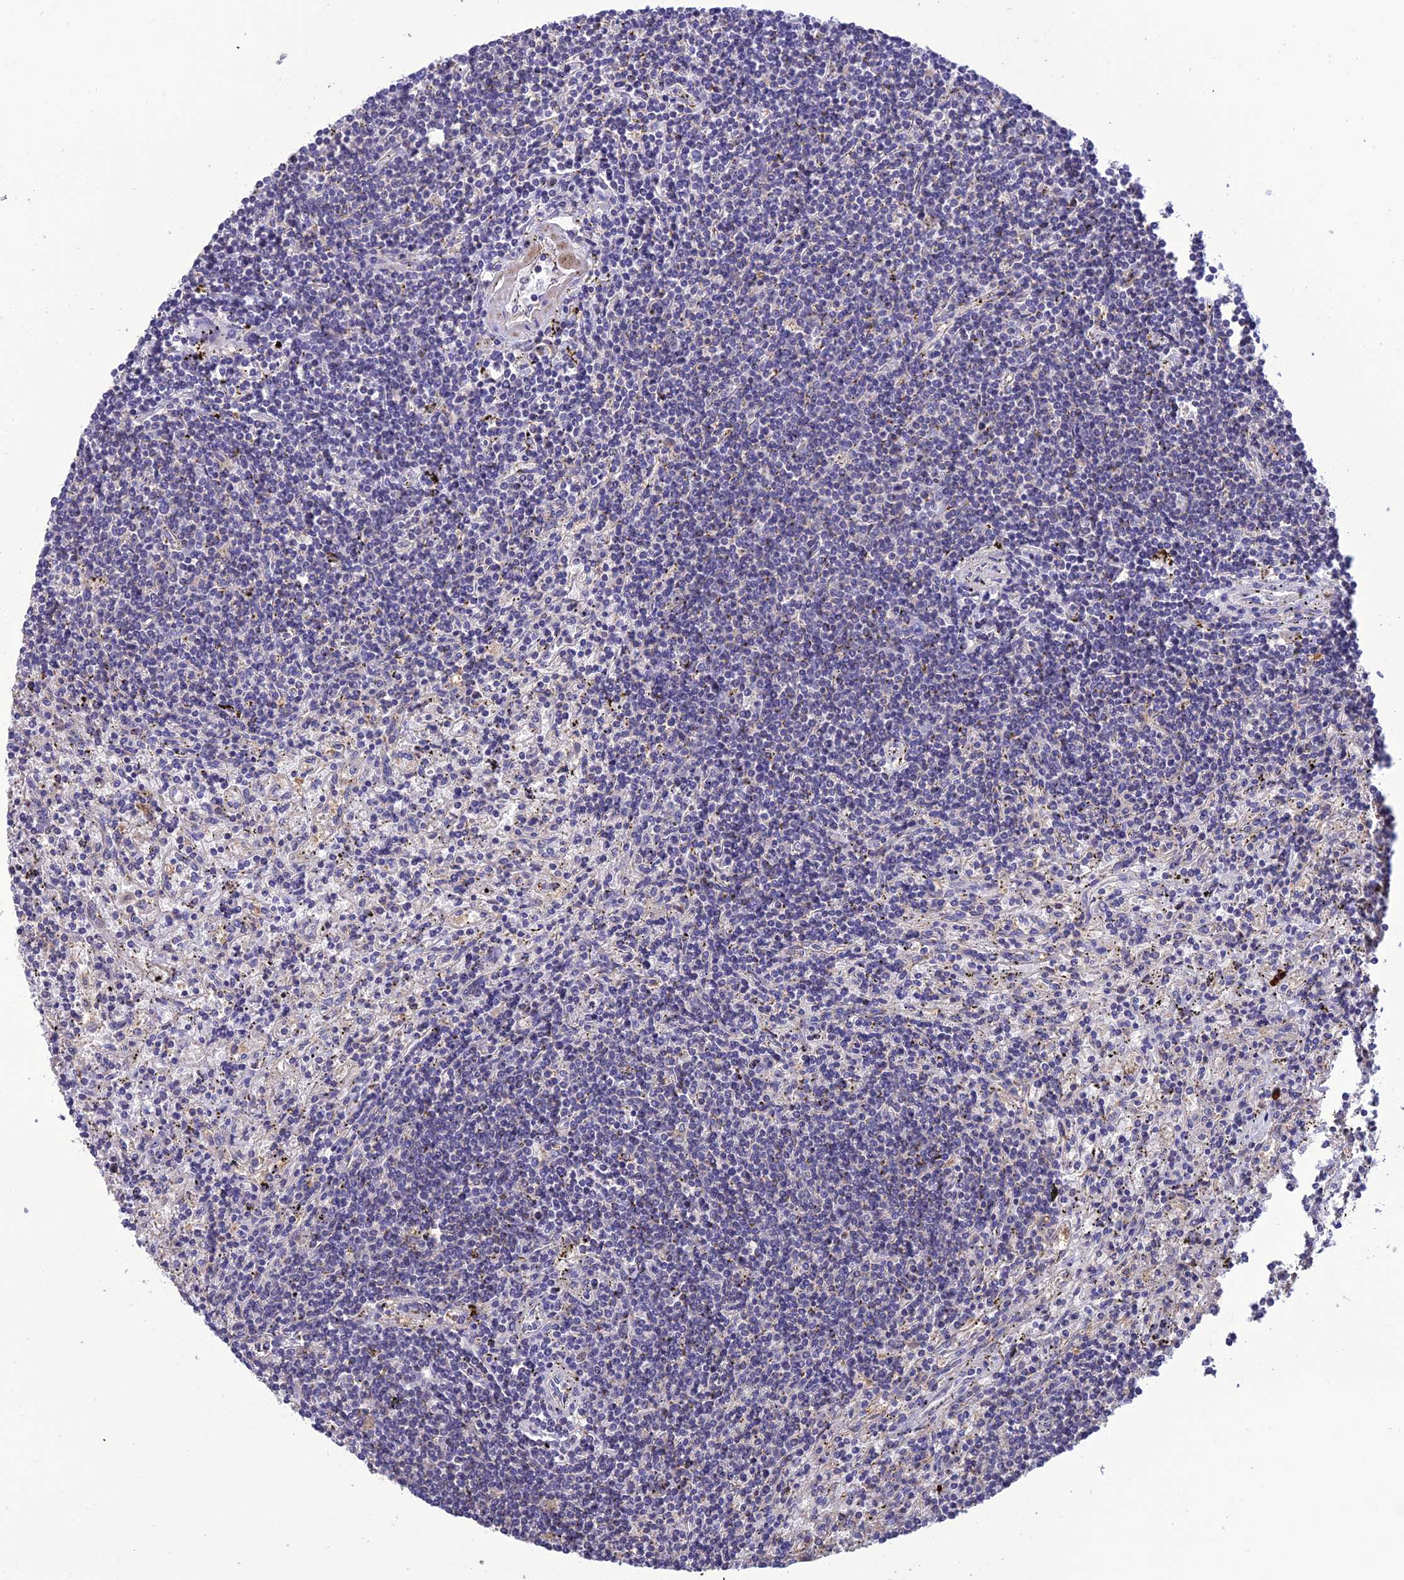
{"staining": {"intensity": "negative", "quantity": "none", "location": "none"}, "tissue": "lymphoma", "cell_type": "Tumor cells", "image_type": "cancer", "snomed": [{"axis": "morphology", "description": "Malignant lymphoma, non-Hodgkin's type, Low grade"}, {"axis": "topography", "description": "Spleen"}], "caption": "Immunohistochemistry (IHC) image of lymphoma stained for a protein (brown), which shows no positivity in tumor cells. (Brightfield microscopy of DAB (3,3'-diaminobenzidine) immunohistochemistry (IHC) at high magnification).", "gene": "MIOS", "patient": {"sex": "male", "age": 76}}